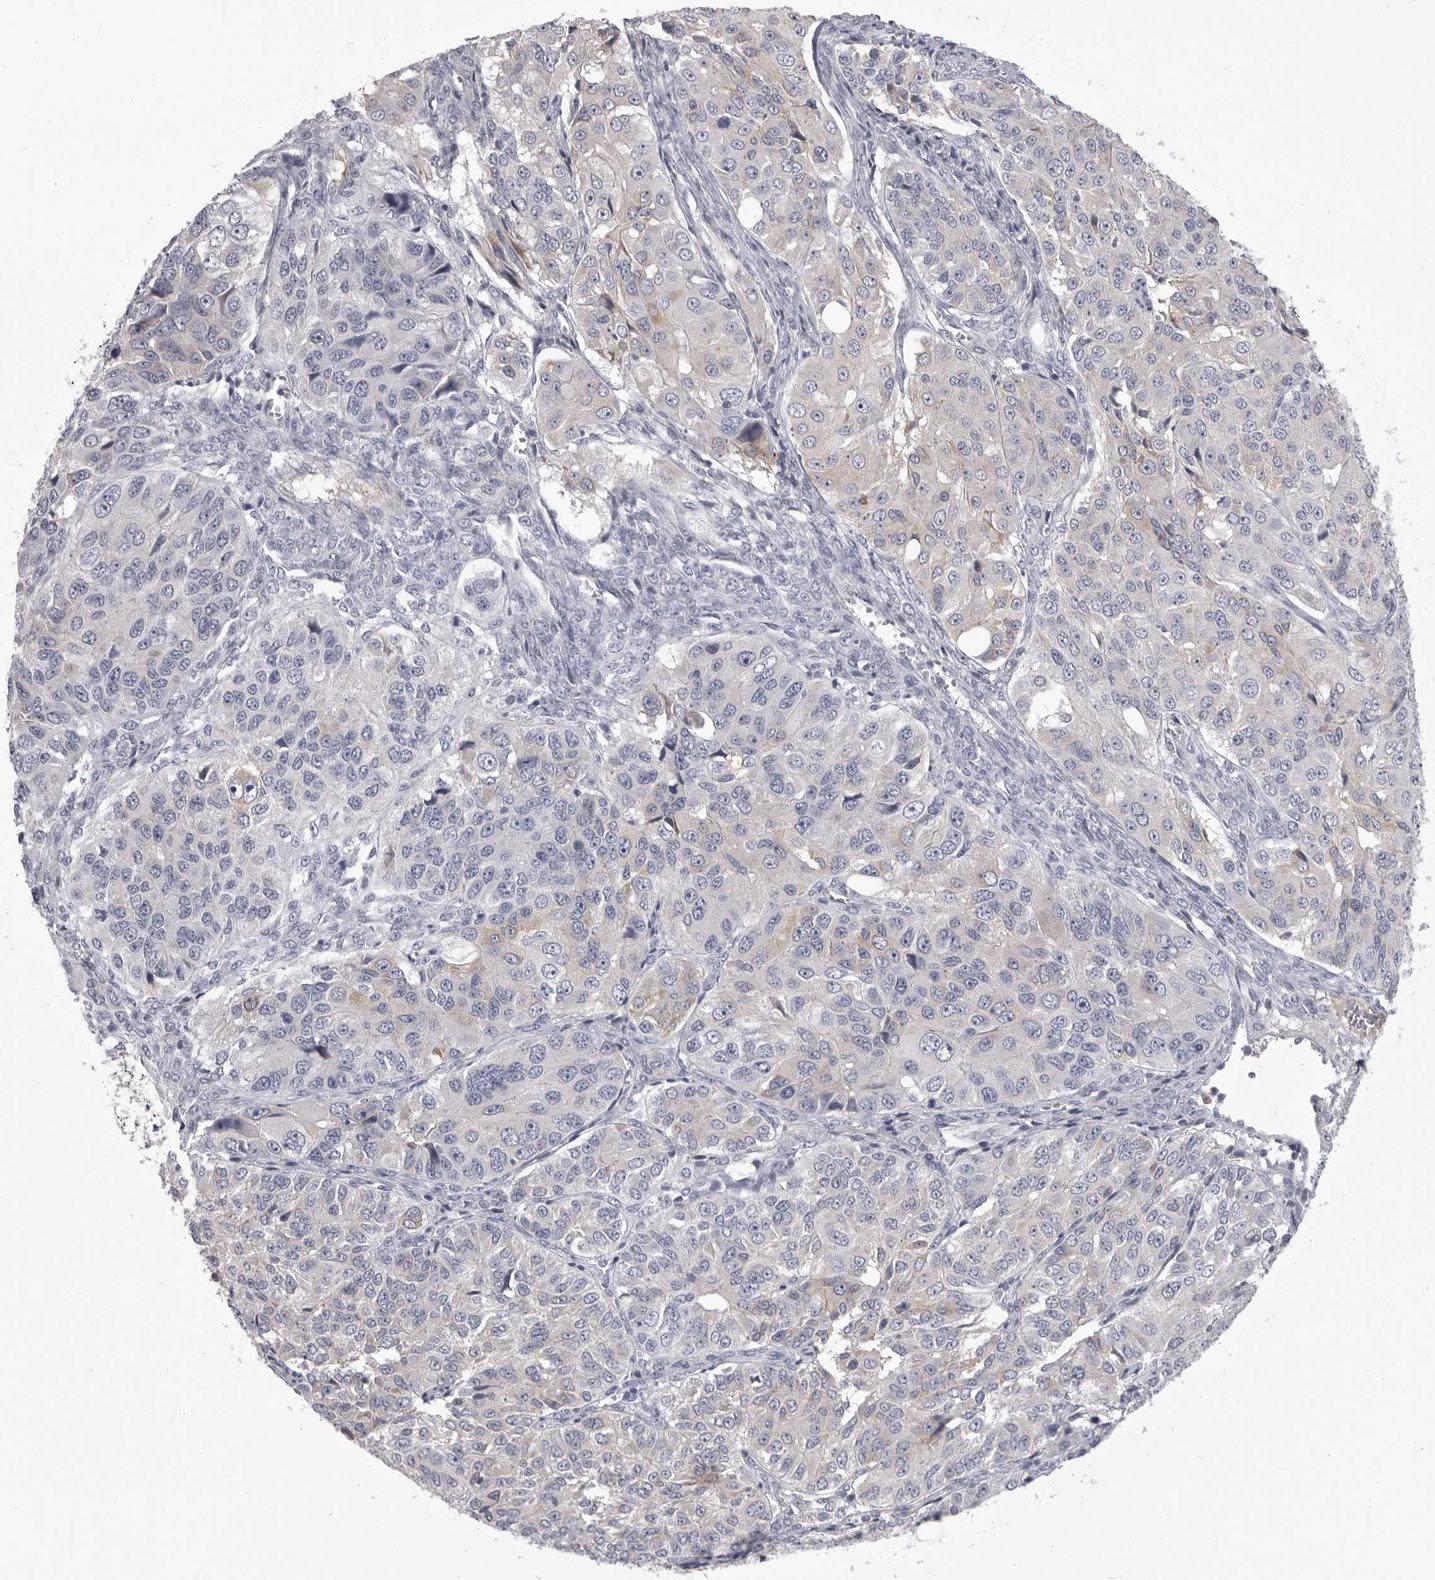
{"staining": {"intensity": "negative", "quantity": "none", "location": "none"}, "tissue": "ovarian cancer", "cell_type": "Tumor cells", "image_type": "cancer", "snomed": [{"axis": "morphology", "description": "Carcinoma, endometroid"}, {"axis": "topography", "description": "Ovary"}], "caption": "DAB (3,3'-diaminobenzidine) immunohistochemical staining of endometroid carcinoma (ovarian) displays no significant positivity in tumor cells.", "gene": "FKBP2", "patient": {"sex": "female", "age": 51}}